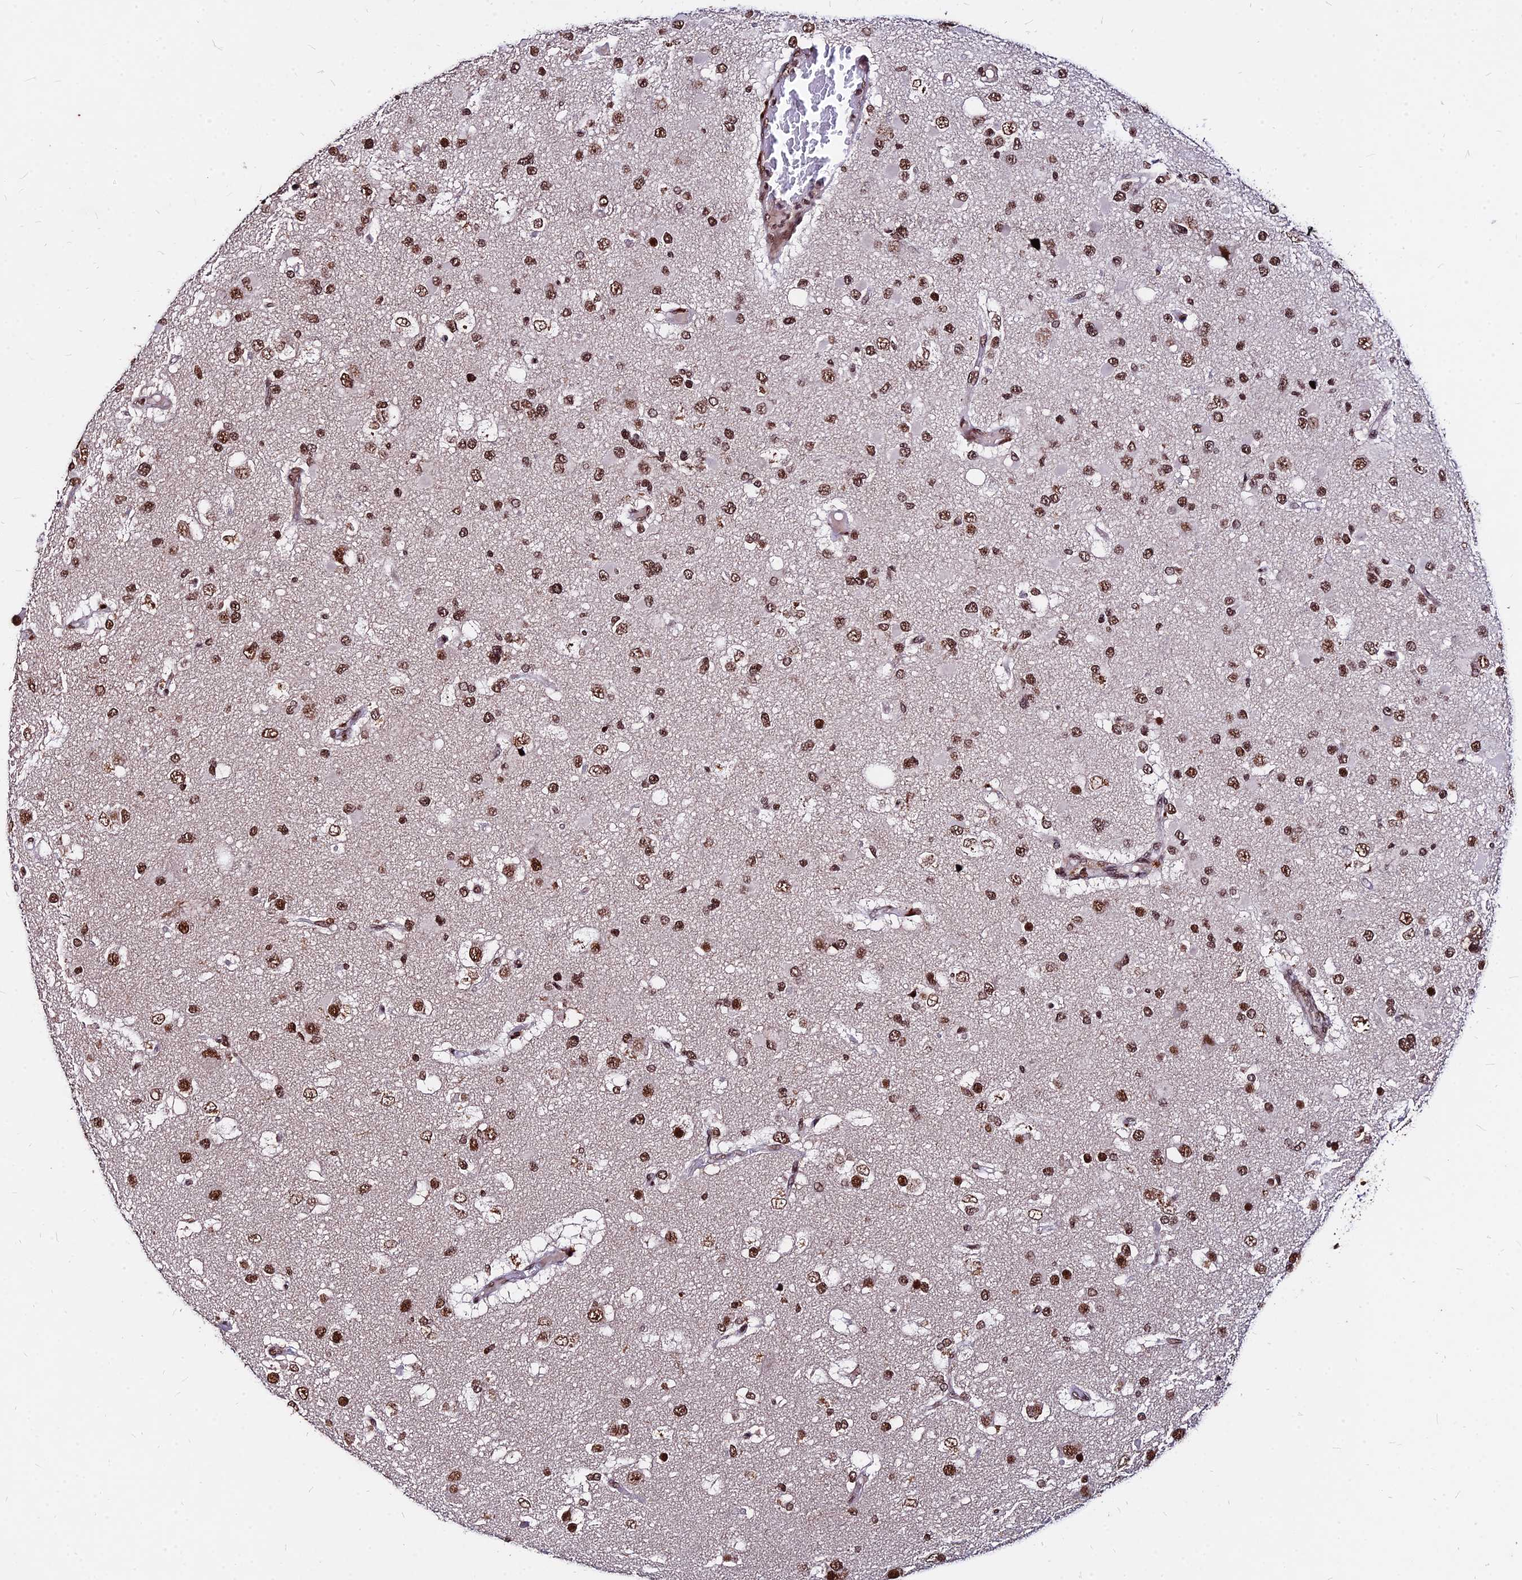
{"staining": {"intensity": "moderate", "quantity": ">75%", "location": "nuclear"}, "tissue": "glioma", "cell_type": "Tumor cells", "image_type": "cancer", "snomed": [{"axis": "morphology", "description": "Glioma, malignant, High grade"}, {"axis": "topography", "description": "Brain"}], "caption": "Immunohistochemistry image of glioma stained for a protein (brown), which reveals medium levels of moderate nuclear expression in approximately >75% of tumor cells.", "gene": "ZBED4", "patient": {"sex": "male", "age": 53}}